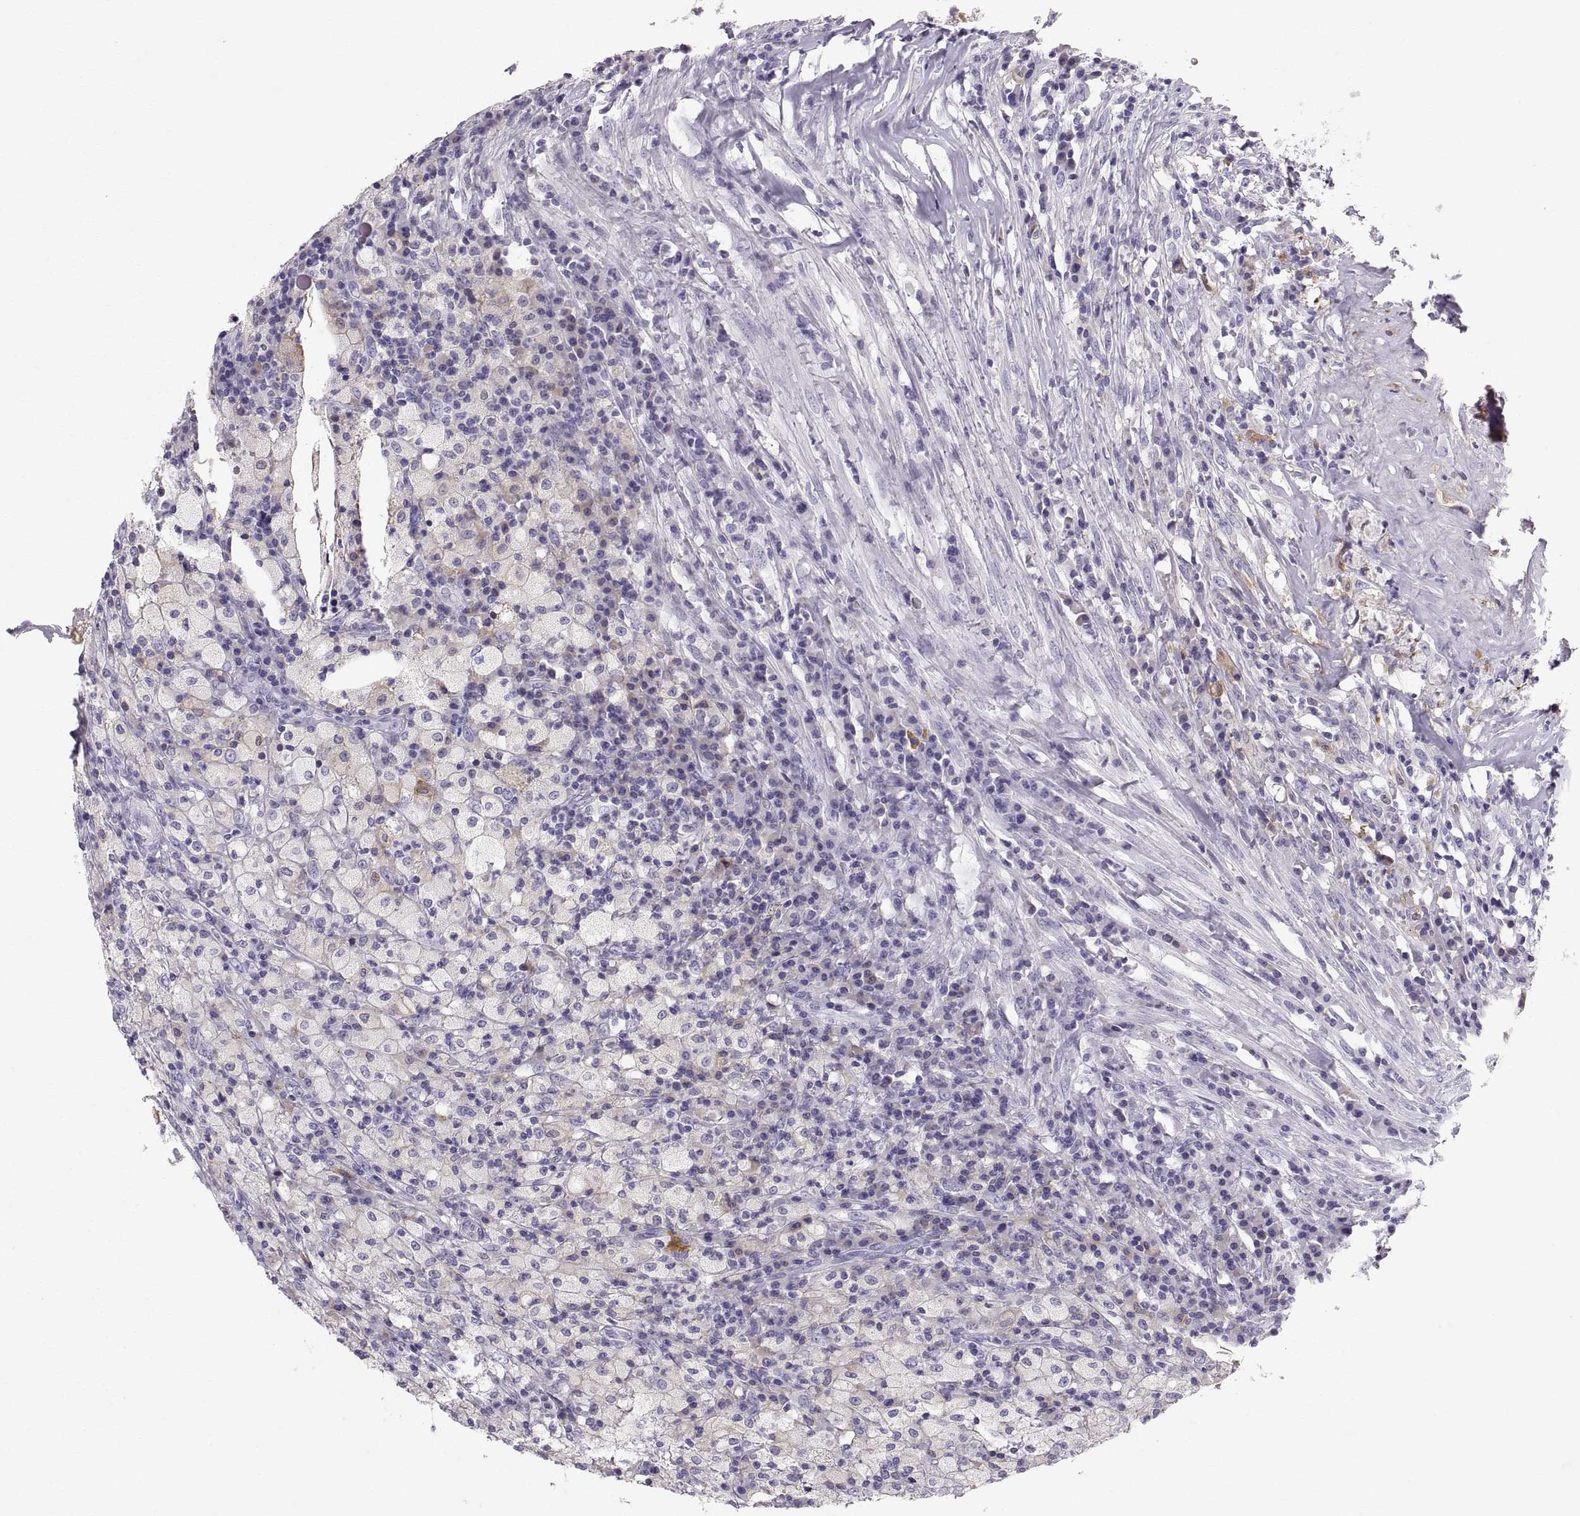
{"staining": {"intensity": "negative", "quantity": "none", "location": "none"}, "tissue": "testis cancer", "cell_type": "Tumor cells", "image_type": "cancer", "snomed": [{"axis": "morphology", "description": "Necrosis, NOS"}, {"axis": "morphology", "description": "Carcinoma, Embryonal, NOS"}, {"axis": "topography", "description": "Testis"}], "caption": "The histopathology image displays no significant positivity in tumor cells of testis cancer (embryonal carcinoma).", "gene": "SLC22A6", "patient": {"sex": "male", "age": 19}}